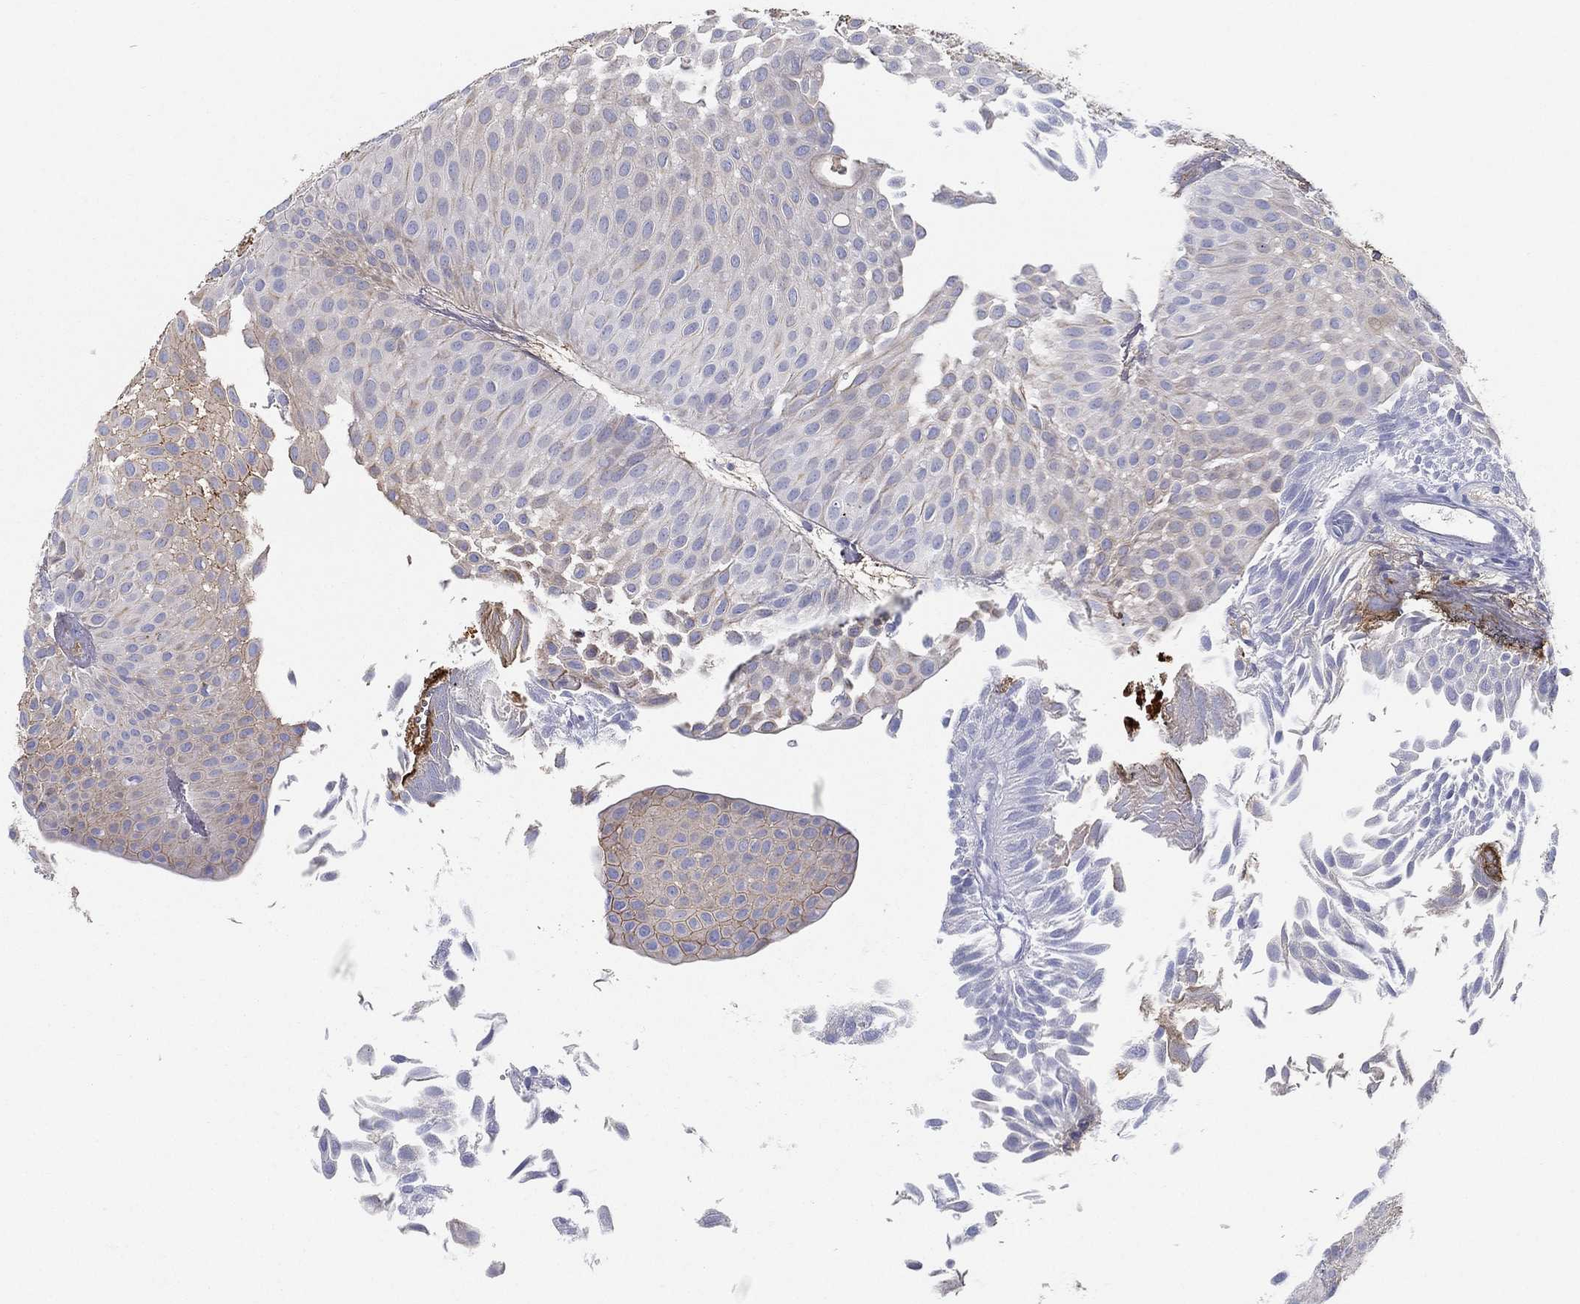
{"staining": {"intensity": "weak", "quantity": "<25%", "location": "cytoplasmic/membranous"}, "tissue": "urothelial cancer", "cell_type": "Tumor cells", "image_type": "cancer", "snomed": [{"axis": "morphology", "description": "Urothelial carcinoma, Low grade"}, {"axis": "topography", "description": "Urinary bladder"}], "caption": "High magnification brightfield microscopy of low-grade urothelial carcinoma stained with DAB (3,3'-diaminobenzidine) (brown) and counterstained with hematoxylin (blue): tumor cells show no significant expression.", "gene": "IFNB1", "patient": {"sex": "male", "age": 64}}